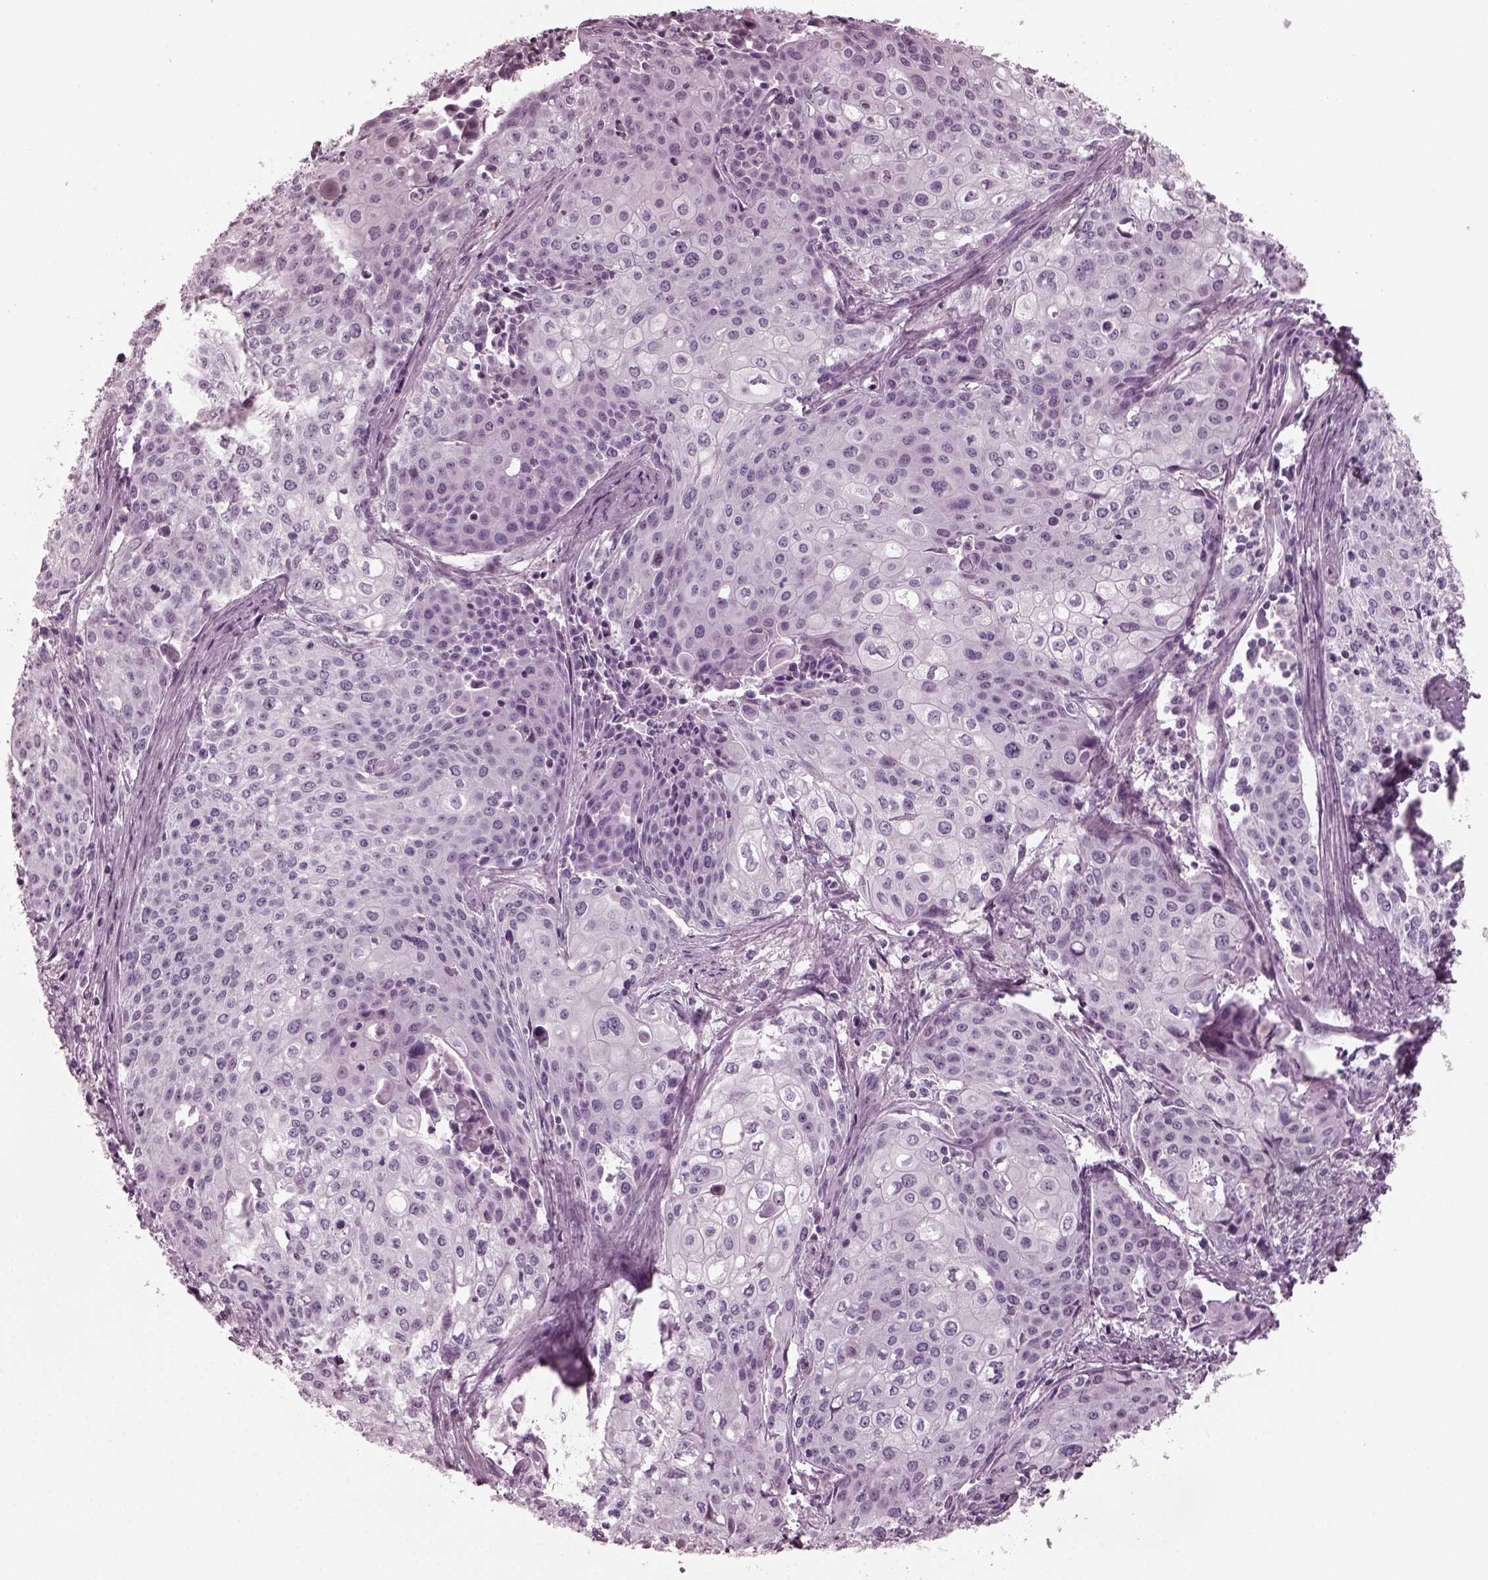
{"staining": {"intensity": "negative", "quantity": "none", "location": "none"}, "tissue": "cervical cancer", "cell_type": "Tumor cells", "image_type": "cancer", "snomed": [{"axis": "morphology", "description": "Squamous cell carcinoma, NOS"}, {"axis": "topography", "description": "Cervix"}], "caption": "Immunohistochemical staining of human cervical cancer displays no significant staining in tumor cells.", "gene": "RCVRN", "patient": {"sex": "female", "age": 39}}